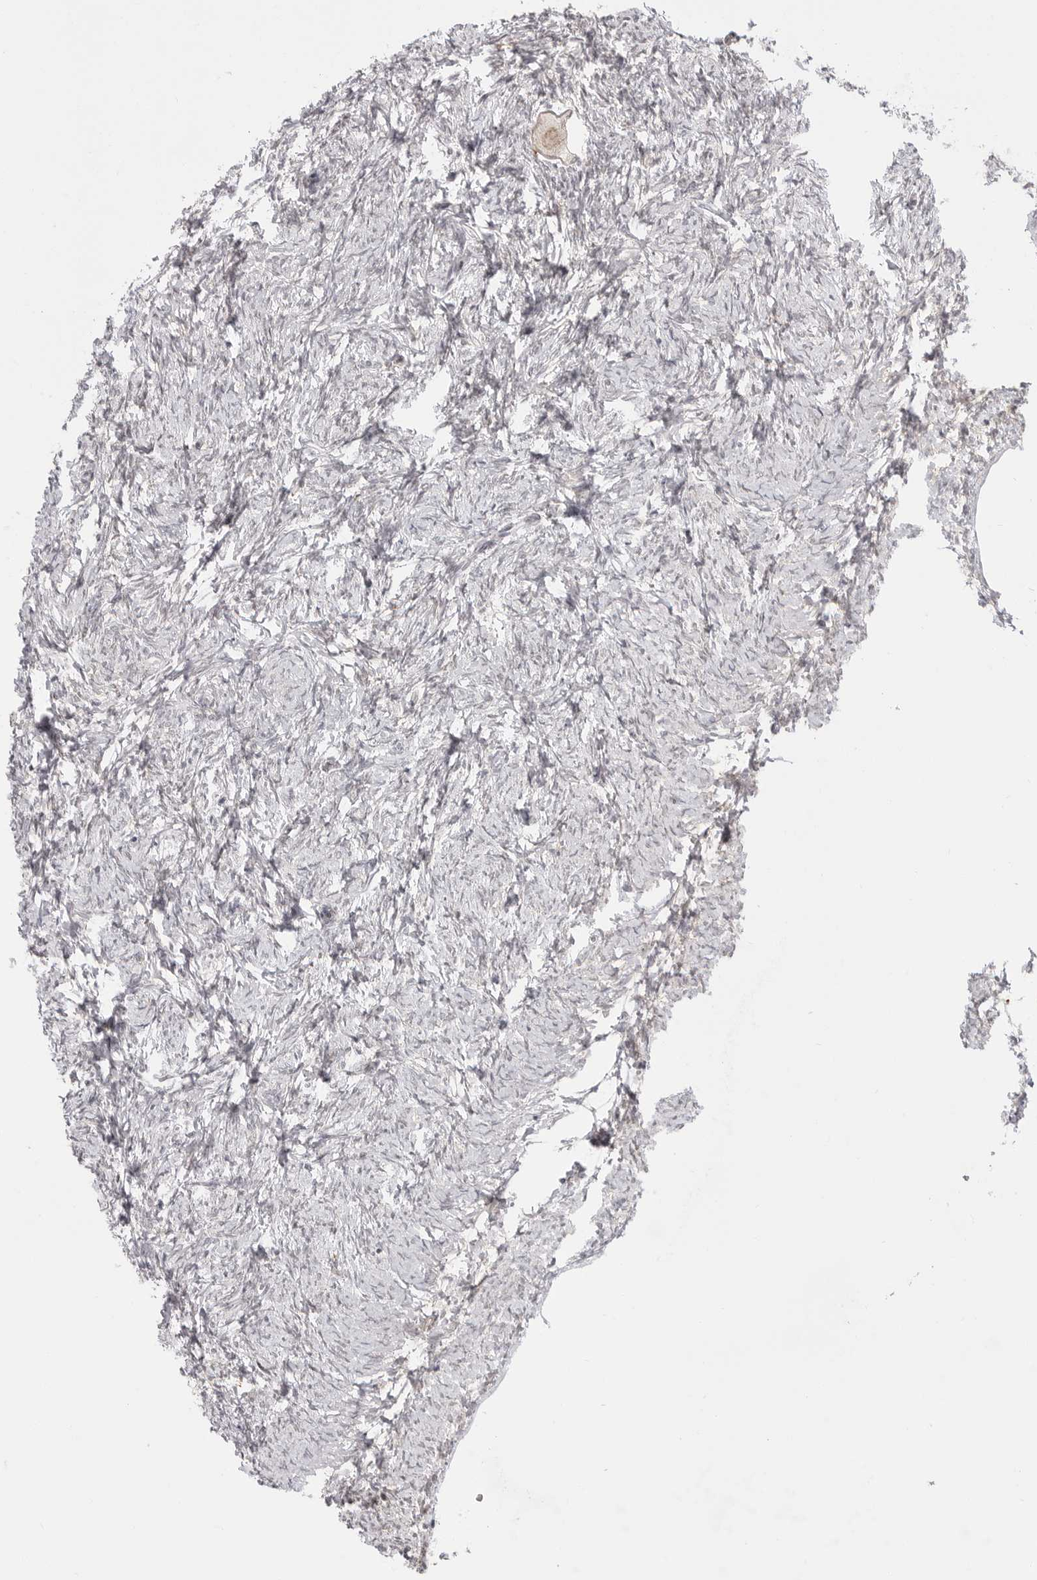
{"staining": {"intensity": "weak", "quantity": ">75%", "location": "cytoplasmic/membranous,nuclear"}, "tissue": "ovary", "cell_type": "Follicle cells", "image_type": "normal", "snomed": [{"axis": "morphology", "description": "Normal tissue, NOS"}, {"axis": "topography", "description": "Ovary"}], "caption": "Protein staining shows weak cytoplasmic/membranous,nuclear expression in approximately >75% of follicle cells in normal ovary.", "gene": "GGT6", "patient": {"sex": "female", "age": 34}}